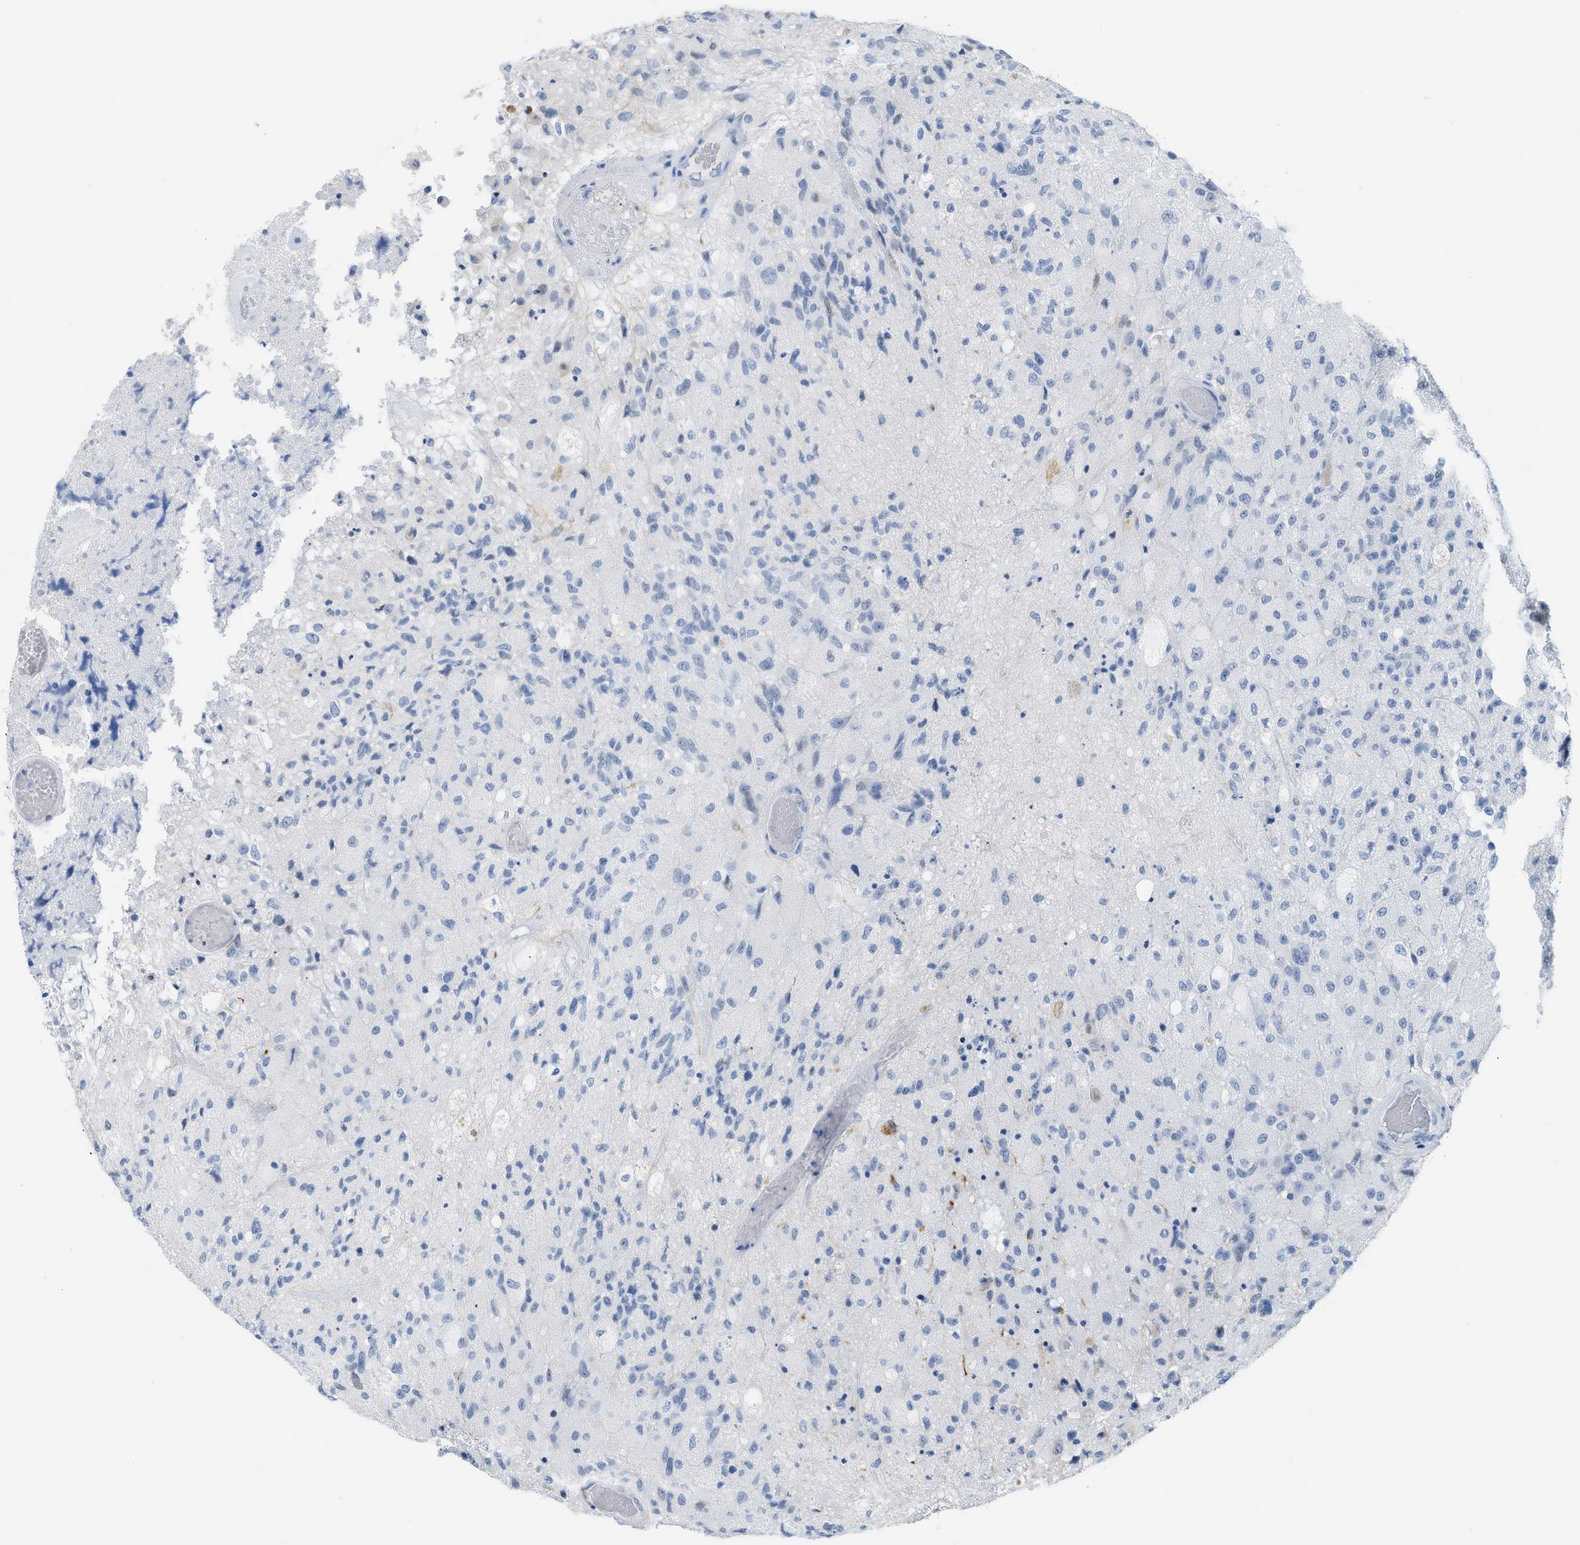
{"staining": {"intensity": "negative", "quantity": "none", "location": "none"}, "tissue": "glioma", "cell_type": "Tumor cells", "image_type": "cancer", "snomed": [{"axis": "morphology", "description": "Normal tissue, NOS"}, {"axis": "morphology", "description": "Glioma, malignant, High grade"}, {"axis": "topography", "description": "Cerebral cortex"}], "caption": "Malignant high-grade glioma was stained to show a protein in brown. There is no significant positivity in tumor cells. (Immunohistochemistry, brightfield microscopy, high magnification).", "gene": "DES", "patient": {"sex": "male", "age": 77}}